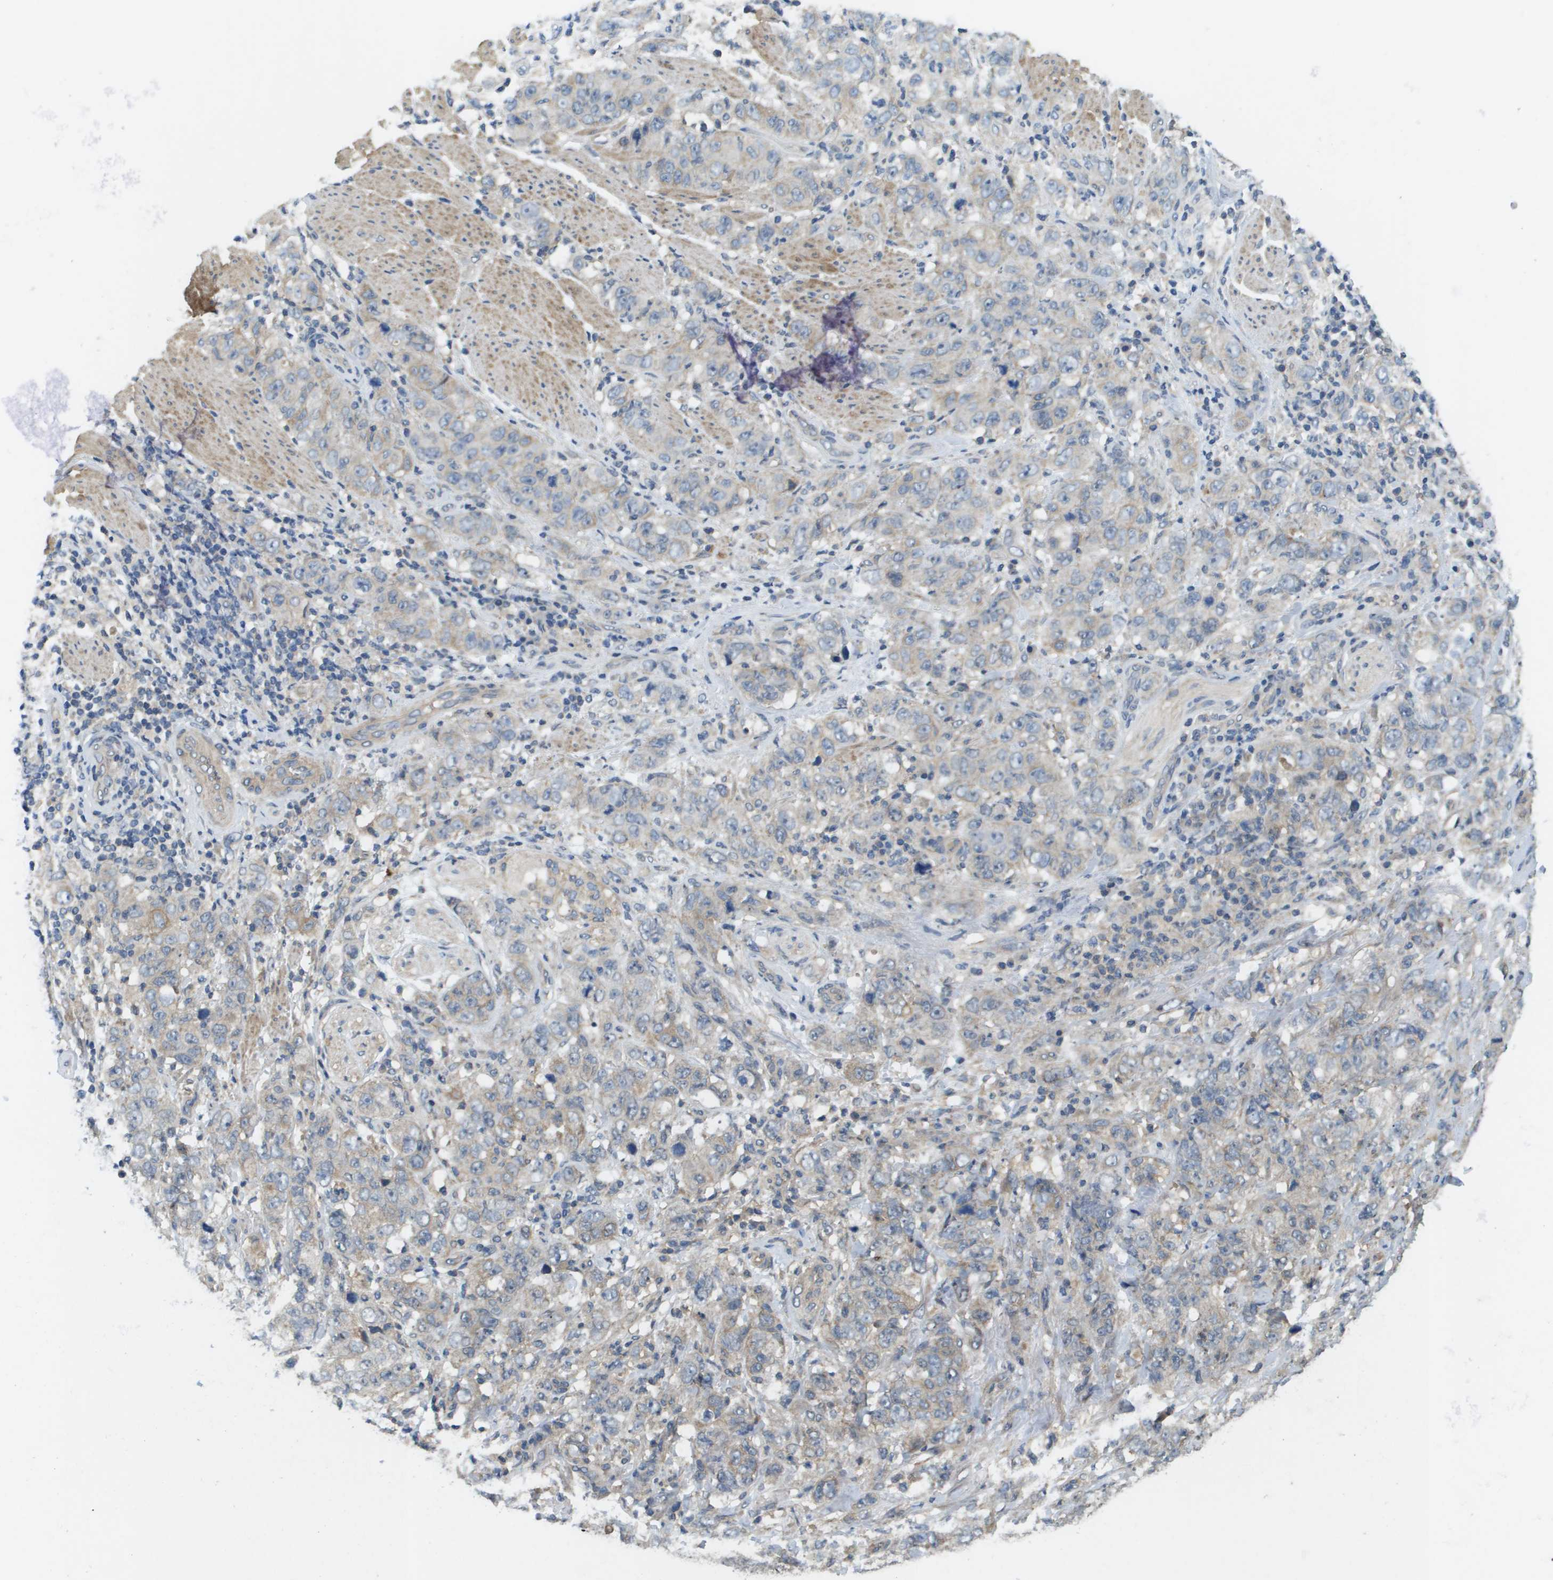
{"staining": {"intensity": "weak", "quantity": "<25%", "location": "cytoplasmic/membranous"}, "tissue": "stomach cancer", "cell_type": "Tumor cells", "image_type": "cancer", "snomed": [{"axis": "morphology", "description": "Adenocarcinoma, NOS"}, {"axis": "topography", "description": "Stomach"}], "caption": "A photomicrograph of adenocarcinoma (stomach) stained for a protein displays no brown staining in tumor cells.", "gene": "KRT23", "patient": {"sex": "male", "age": 48}}